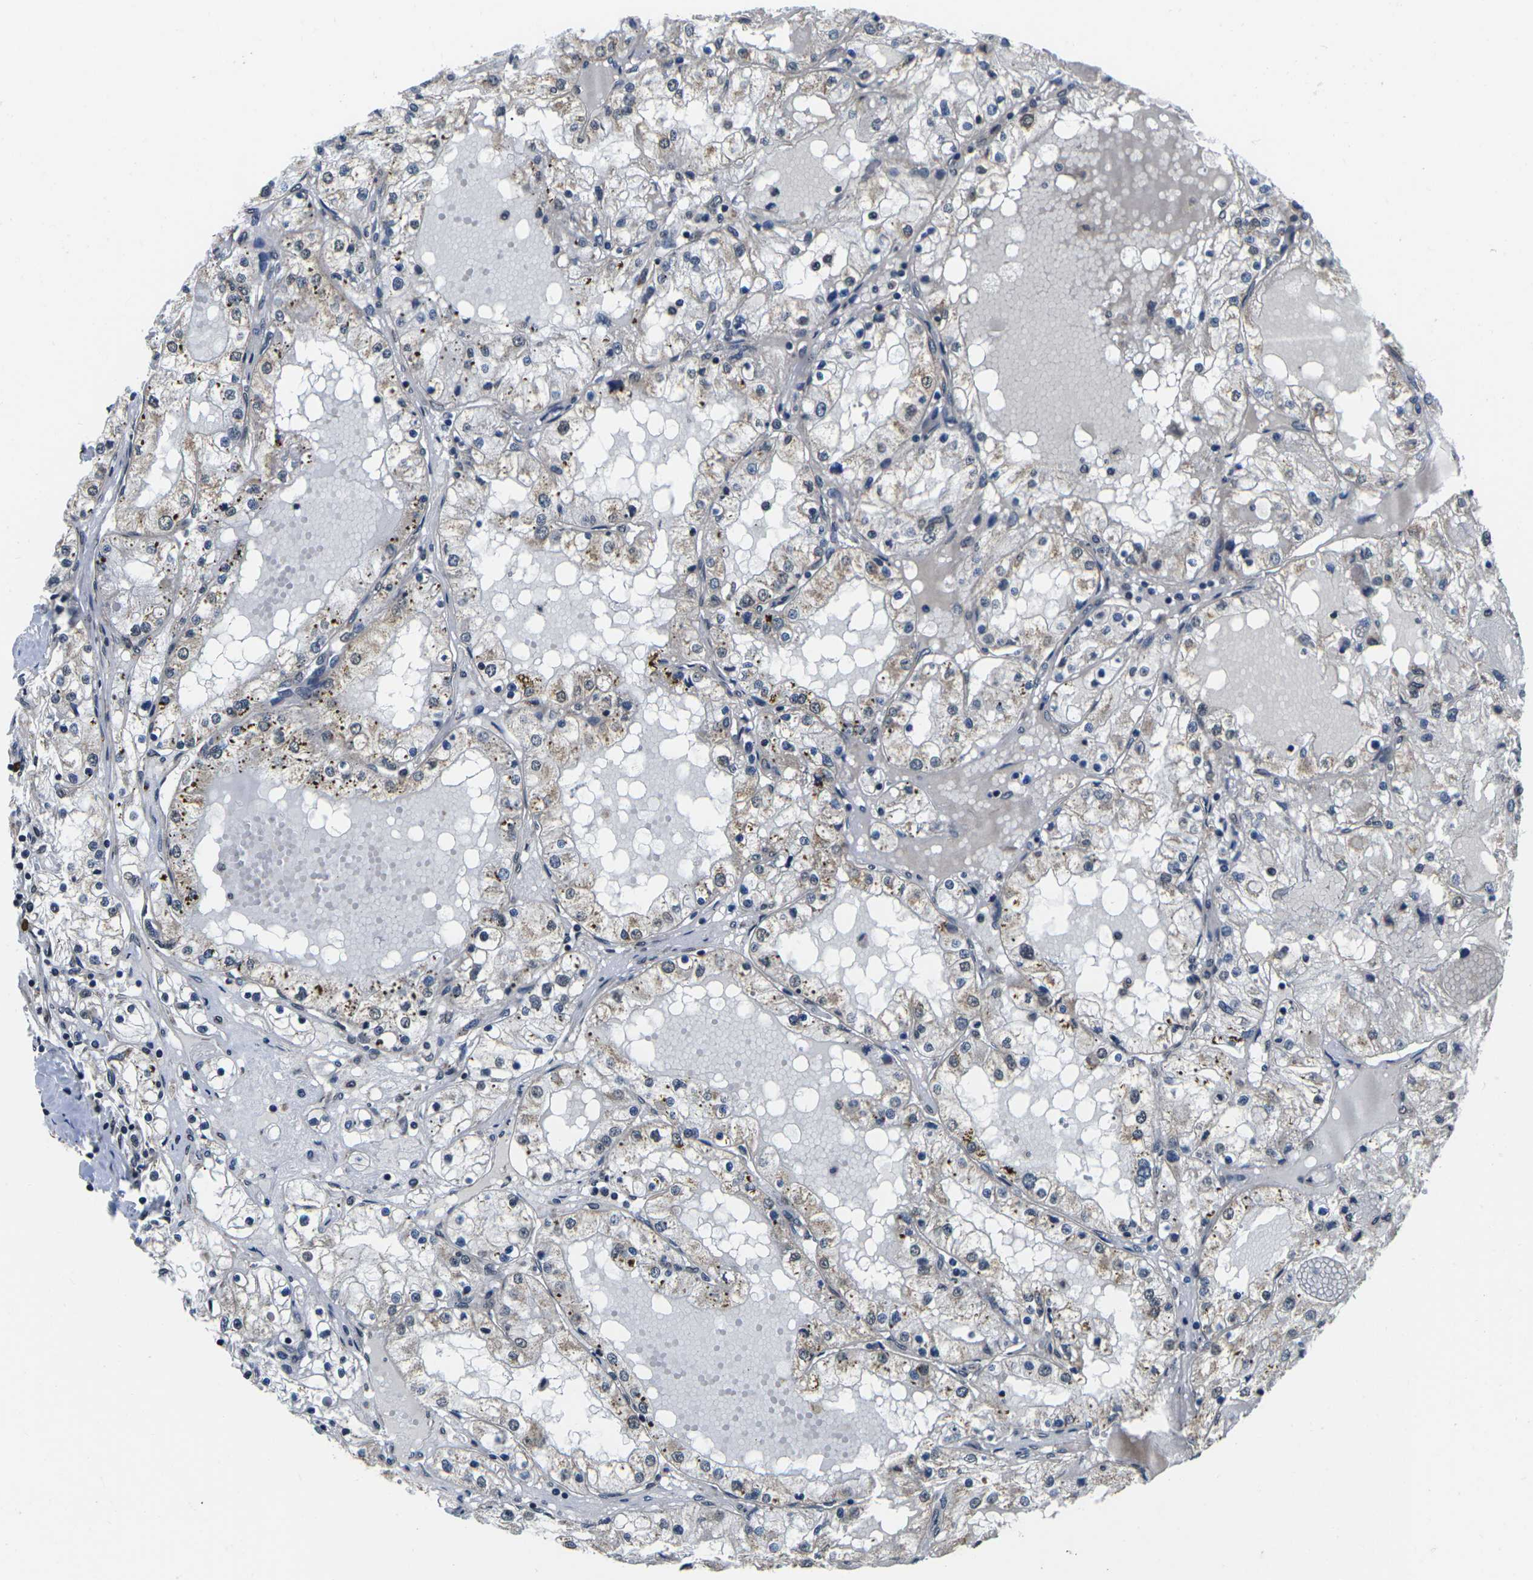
{"staining": {"intensity": "moderate", "quantity": "<25%", "location": "cytoplasmic/membranous"}, "tissue": "renal cancer", "cell_type": "Tumor cells", "image_type": "cancer", "snomed": [{"axis": "morphology", "description": "Adenocarcinoma, NOS"}, {"axis": "topography", "description": "Kidney"}], "caption": "Protein expression analysis of human renal cancer (adenocarcinoma) reveals moderate cytoplasmic/membranous expression in about <25% of tumor cells. Immunohistochemistry stains the protein of interest in brown and the nuclei are stained blue.", "gene": "CCNE1", "patient": {"sex": "male", "age": 68}}